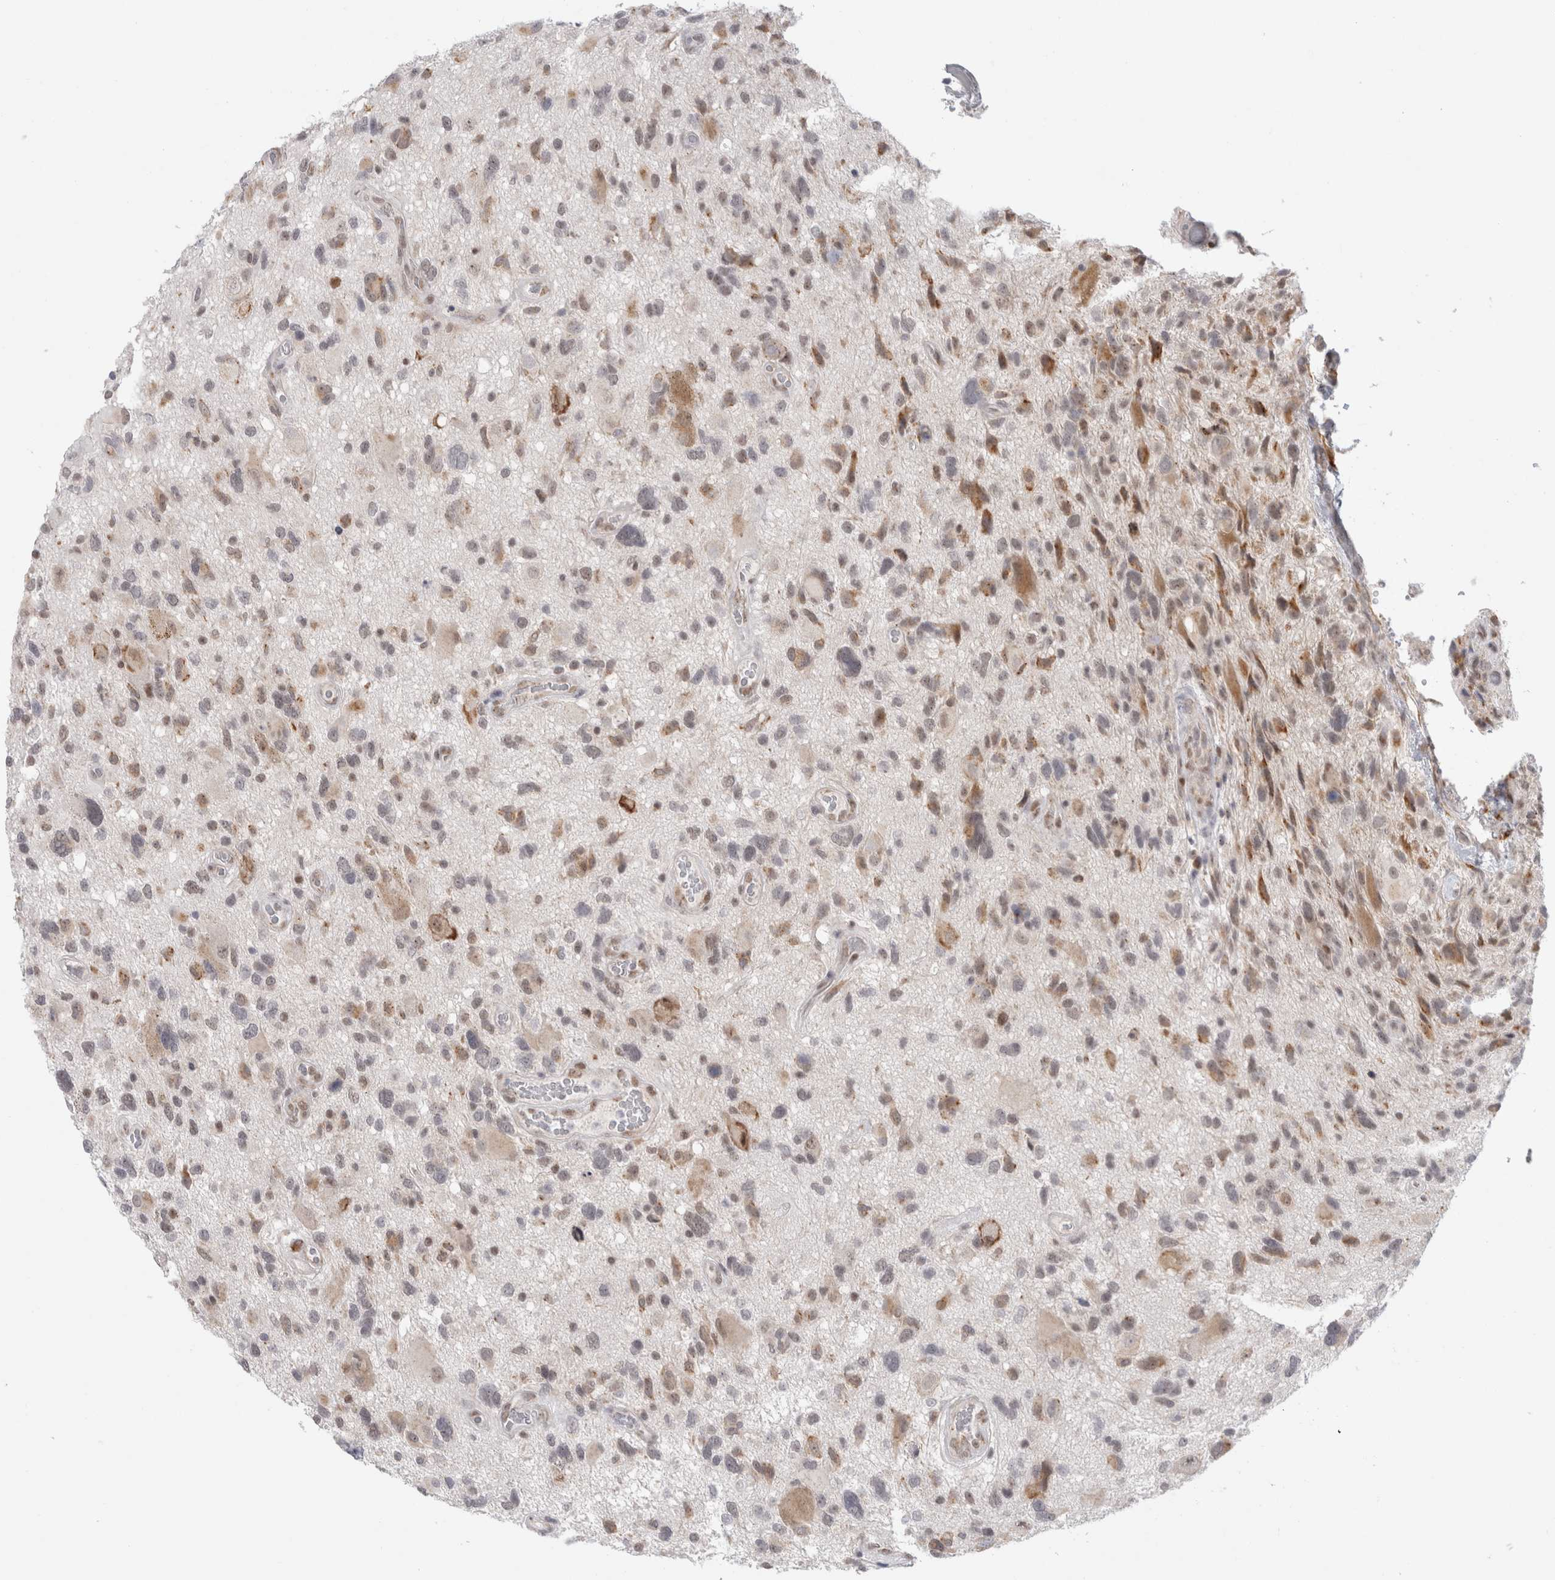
{"staining": {"intensity": "weak", "quantity": "25%-75%", "location": "cytoplasmic/membranous"}, "tissue": "glioma", "cell_type": "Tumor cells", "image_type": "cancer", "snomed": [{"axis": "morphology", "description": "Glioma, malignant, High grade"}, {"axis": "topography", "description": "Brain"}], "caption": "Immunohistochemistry (IHC) of glioma demonstrates low levels of weak cytoplasmic/membranous staining in approximately 25%-75% of tumor cells.", "gene": "TRMT1L", "patient": {"sex": "male", "age": 33}}